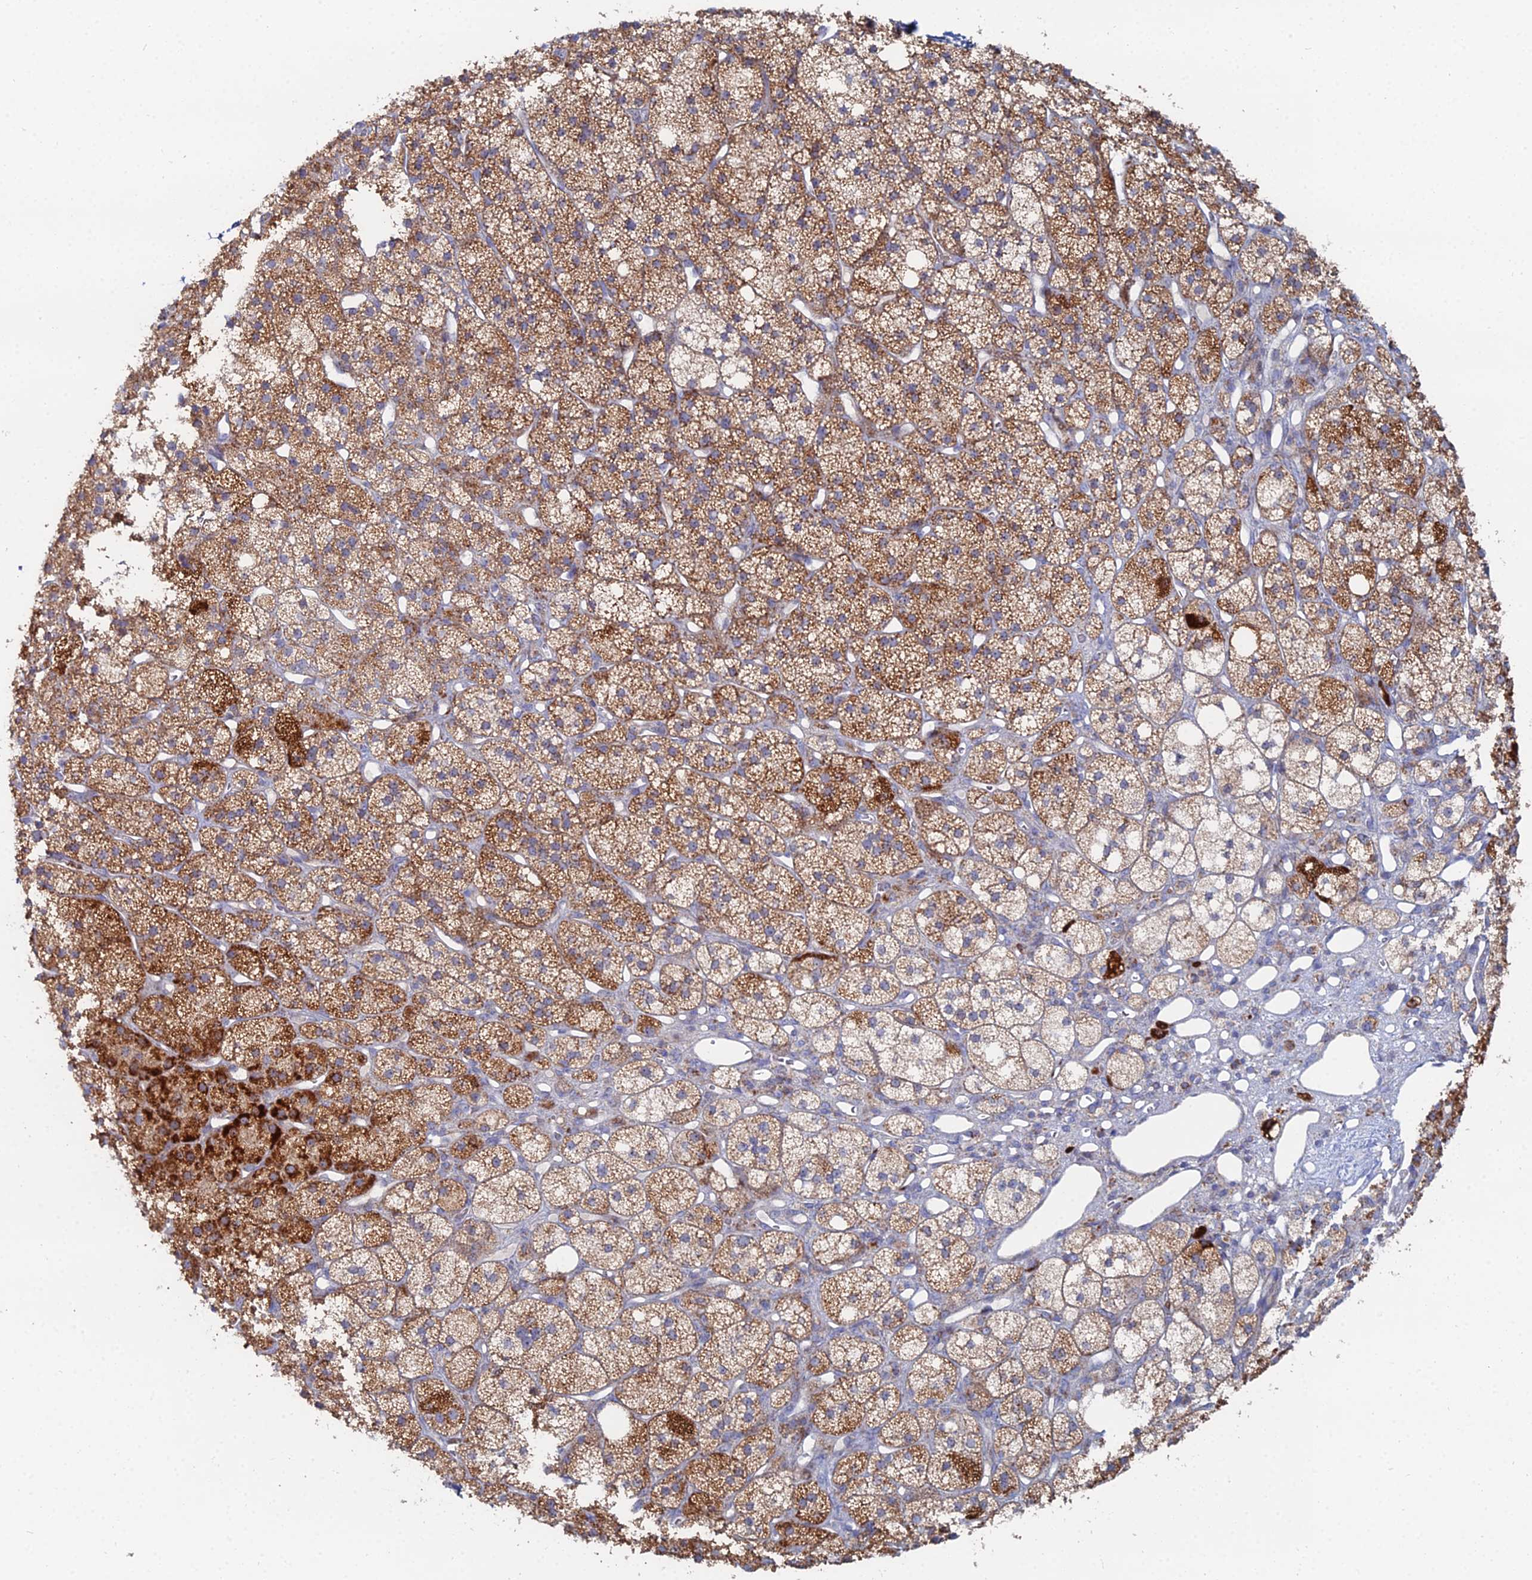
{"staining": {"intensity": "moderate", "quantity": ">75%", "location": "cytoplasmic/membranous"}, "tissue": "adrenal gland", "cell_type": "Glandular cells", "image_type": "normal", "snomed": [{"axis": "morphology", "description": "Normal tissue, NOS"}, {"axis": "topography", "description": "Adrenal gland"}], "caption": "Immunohistochemical staining of unremarkable human adrenal gland displays >75% levels of moderate cytoplasmic/membranous protein positivity in about >75% of glandular cells.", "gene": "MPC1", "patient": {"sex": "male", "age": 61}}